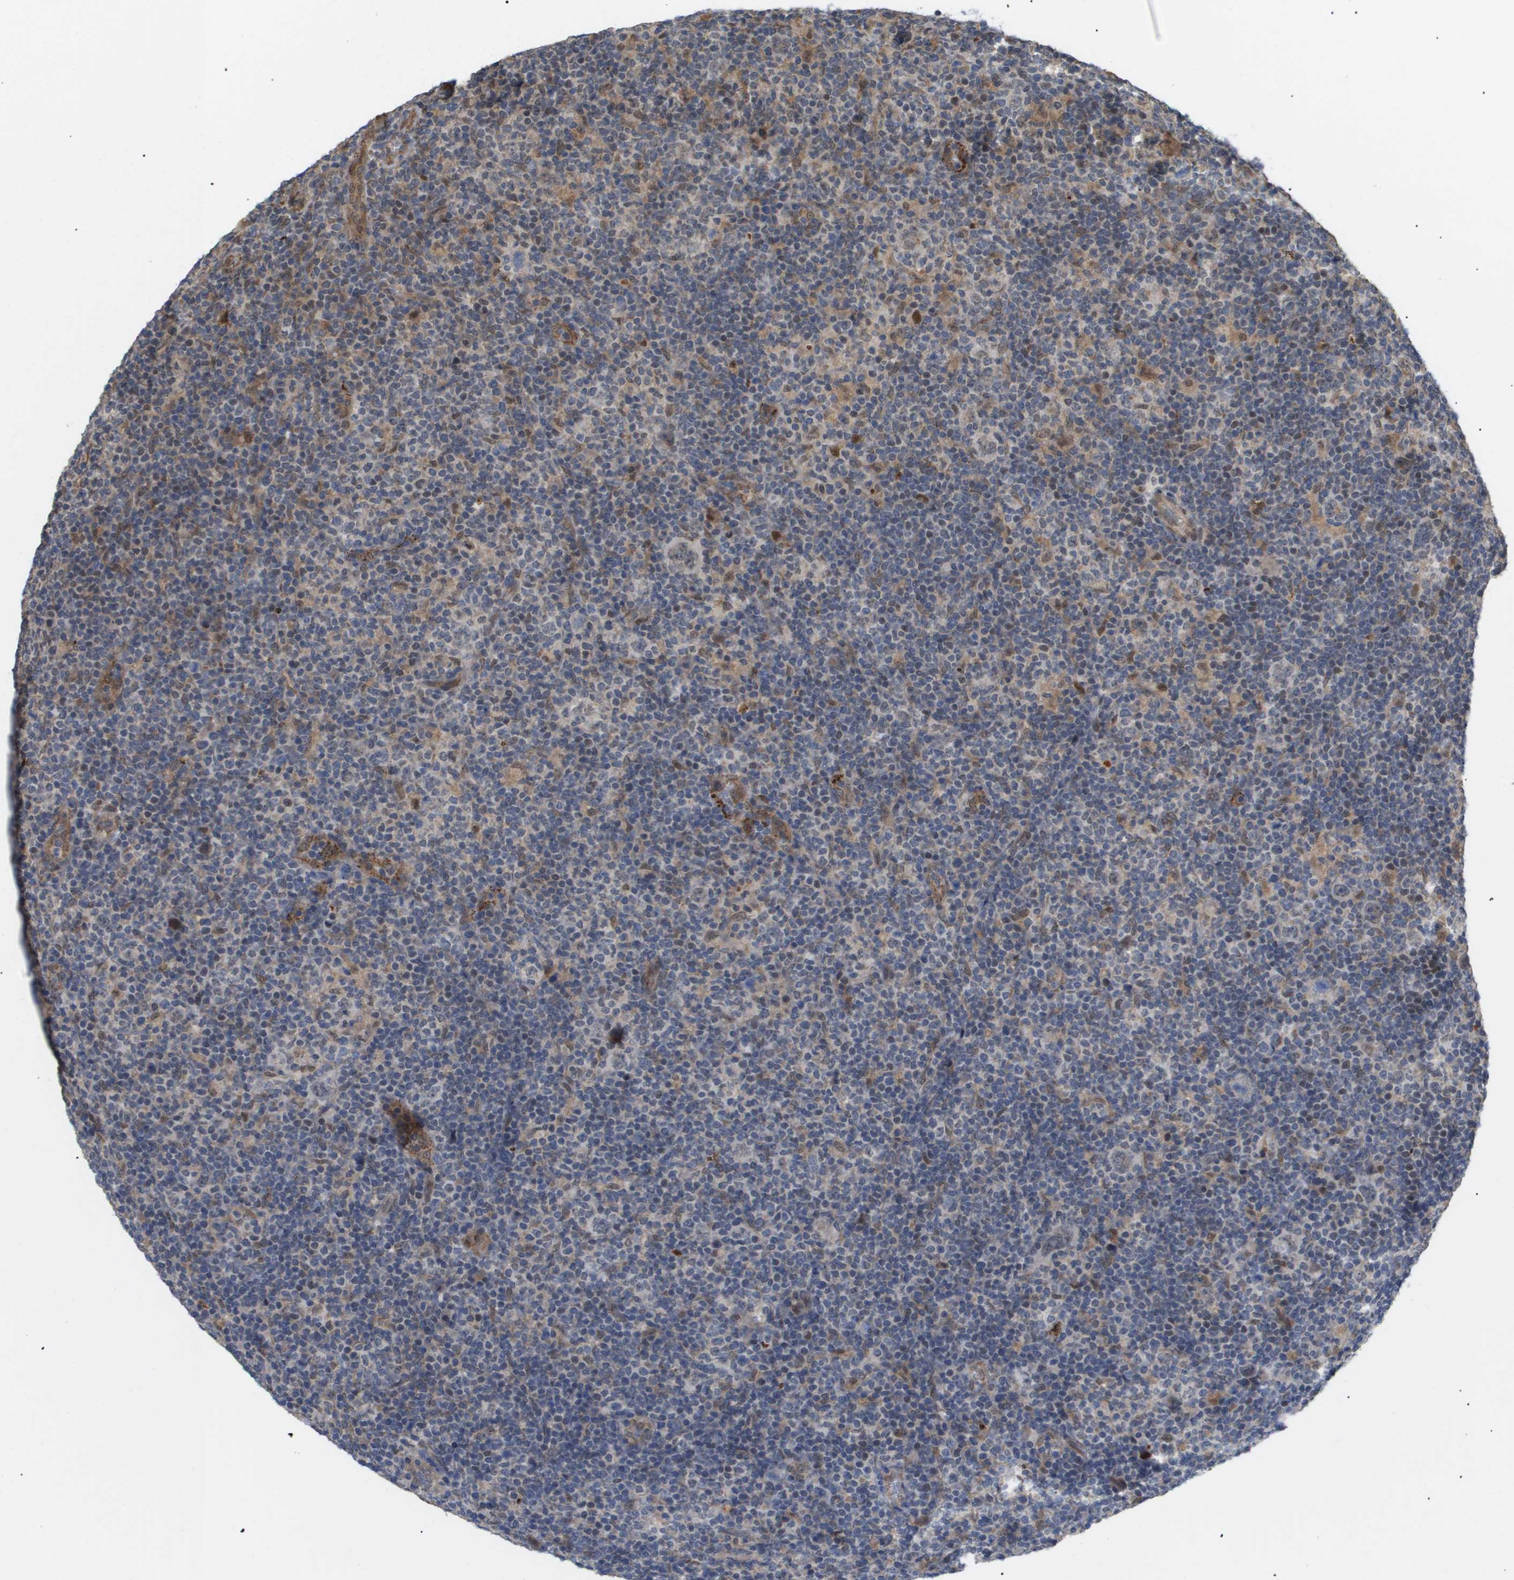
{"staining": {"intensity": "negative", "quantity": "none", "location": "none"}, "tissue": "lymphoma", "cell_type": "Tumor cells", "image_type": "cancer", "snomed": [{"axis": "morphology", "description": "Hodgkin's disease, NOS"}, {"axis": "topography", "description": "Lymph node"}], "caption": "Human lymphoma stained for a protein using IHC demonstrates no staining in tumor cells.", "gene": "PDGFB", "patient": {"sex": "female", "age": 57}}